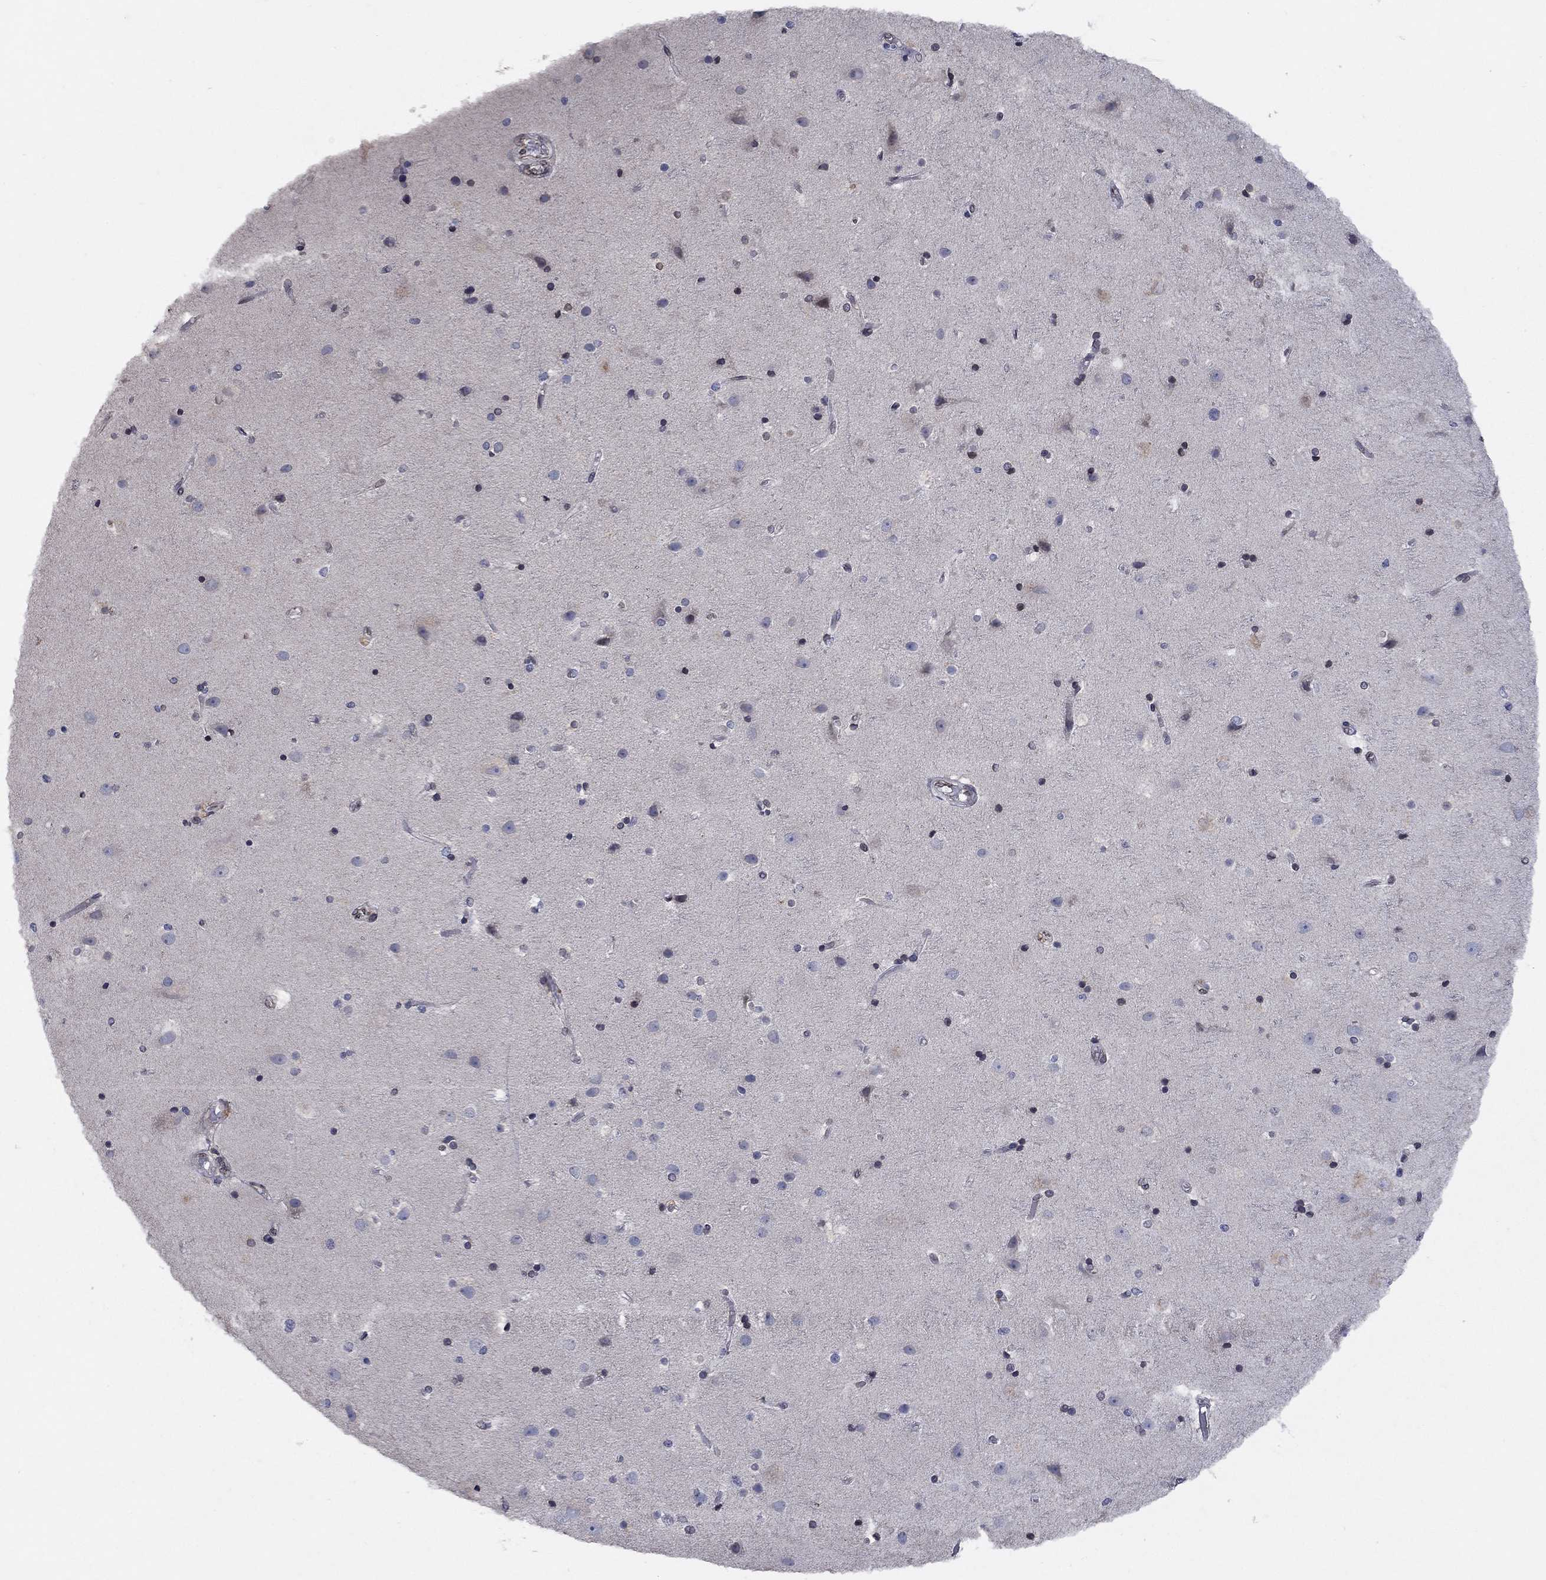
{"staining": {"intensity": "moderate", "quantity": "<25%", "location": "cytoplasmic/membranous"}, "tissue": "cerebral cortex", "cell_type": "Endothelial cells", "image_type": "normal", "snomed": [{"axis": "morphology", "description": "Normal tissue, NOS"}, {"axis": "topography", "description": "Cerebral cortex"}], "caption": "Approximately <25% of endothelial cells in unremarkable human cerebral cortex reveal moderate cytoplasmic/membranous protein staining as visualized by brown immunohistochemical staining.", "gene": "EMC9", "patient": {"sex": "female", "age": 52}}